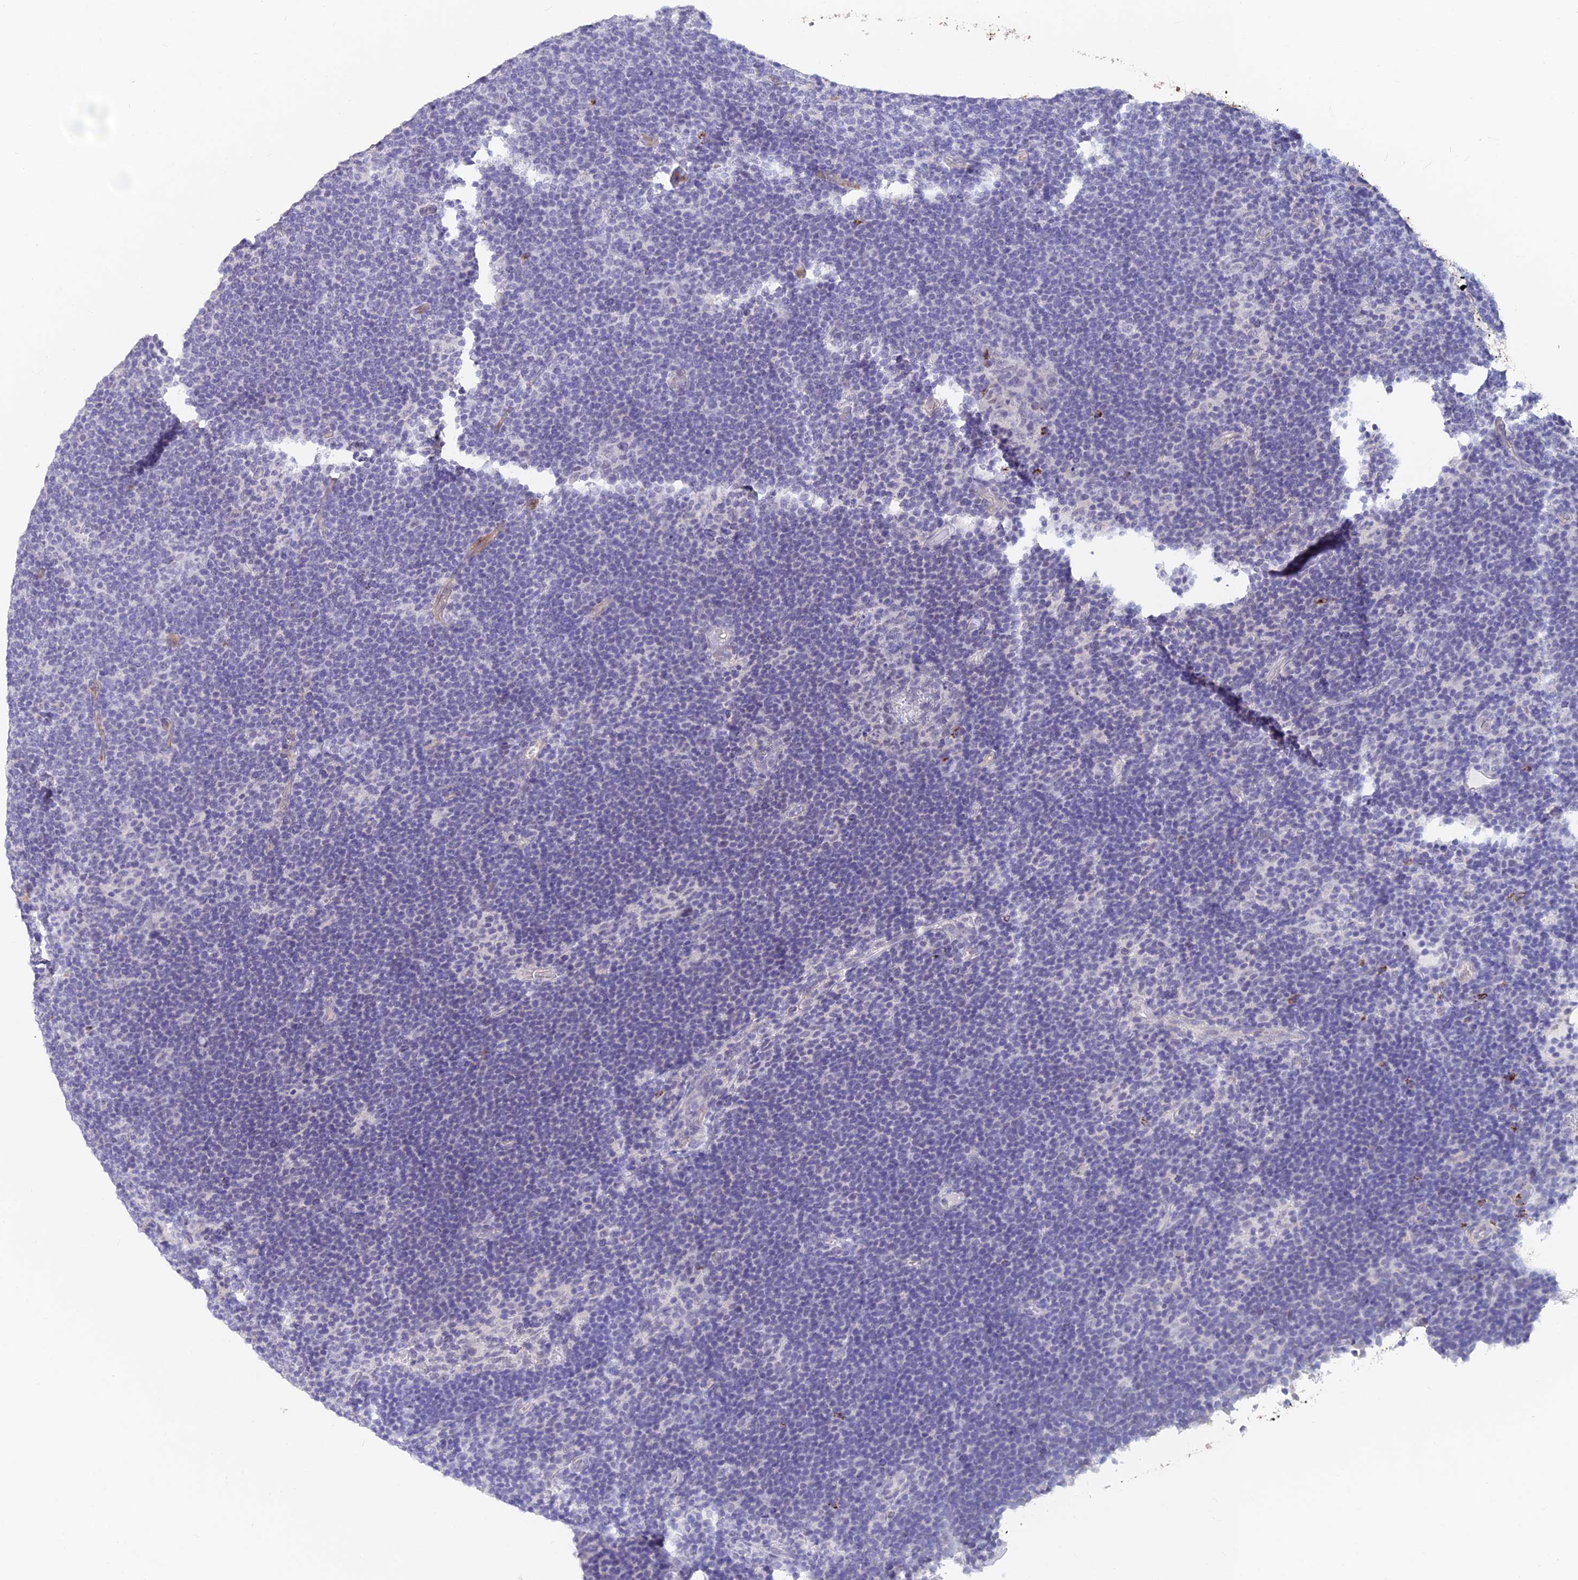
{"staining": {"intensity": "negative", "quantity": "none", "location": "none"}, "tissue": "lymphoma", "cell_type": "Tumor cells", "image_type": "cancer", "snomed": [{"axis": "morphology", "description": "Hodgkin's disease, NOS"}, {"axis": "topography", "description": "Lymph node"}], "caption": "Tumor cells show no significant positivity in Hodgkin's disease. (DAB (3,3'-diaminobenzidine) immunohistochemistry (IHC) visualized using brightfield microscopy, high magnification).", "gene": "ALDH1L2", "patient": {"sex": "female", "age": 57}}